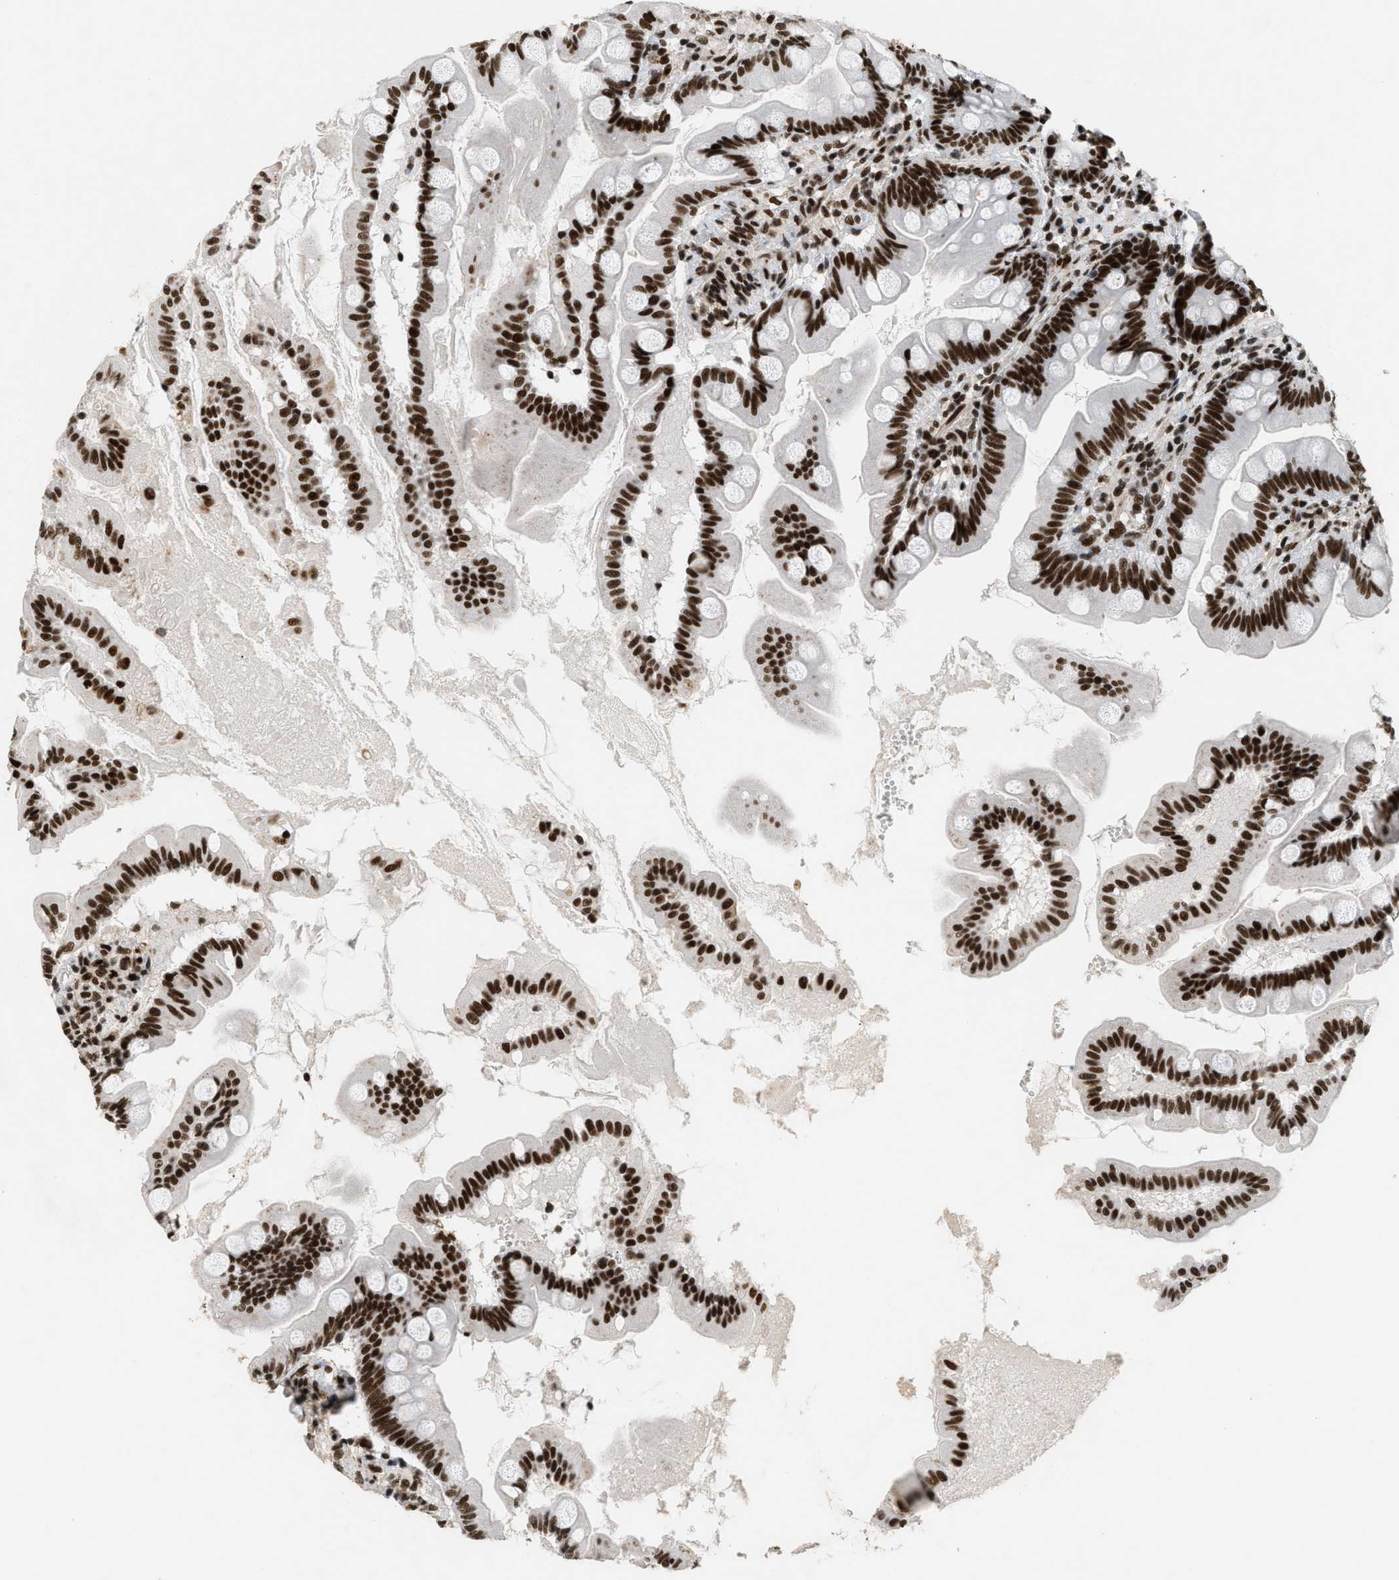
{"staining": {"intensity": "strong", "quantity": ">75%", "location": "nuclear"}, "tissue": "small intestine", "cell_type": "Glandular cells", "image_type": "normal", "snomed": [{"axis": "morphology", "description": "Normal tissue, NOS"}, {"axis": "topography", "description": "Small intestine"}], "caption": "A histopathology image of human small intestine stained for a protein shows strong nuclear brown staining in glandular cells.", "gene": "SMARCB1", "patient": {"sex": "female", "age": 56}}